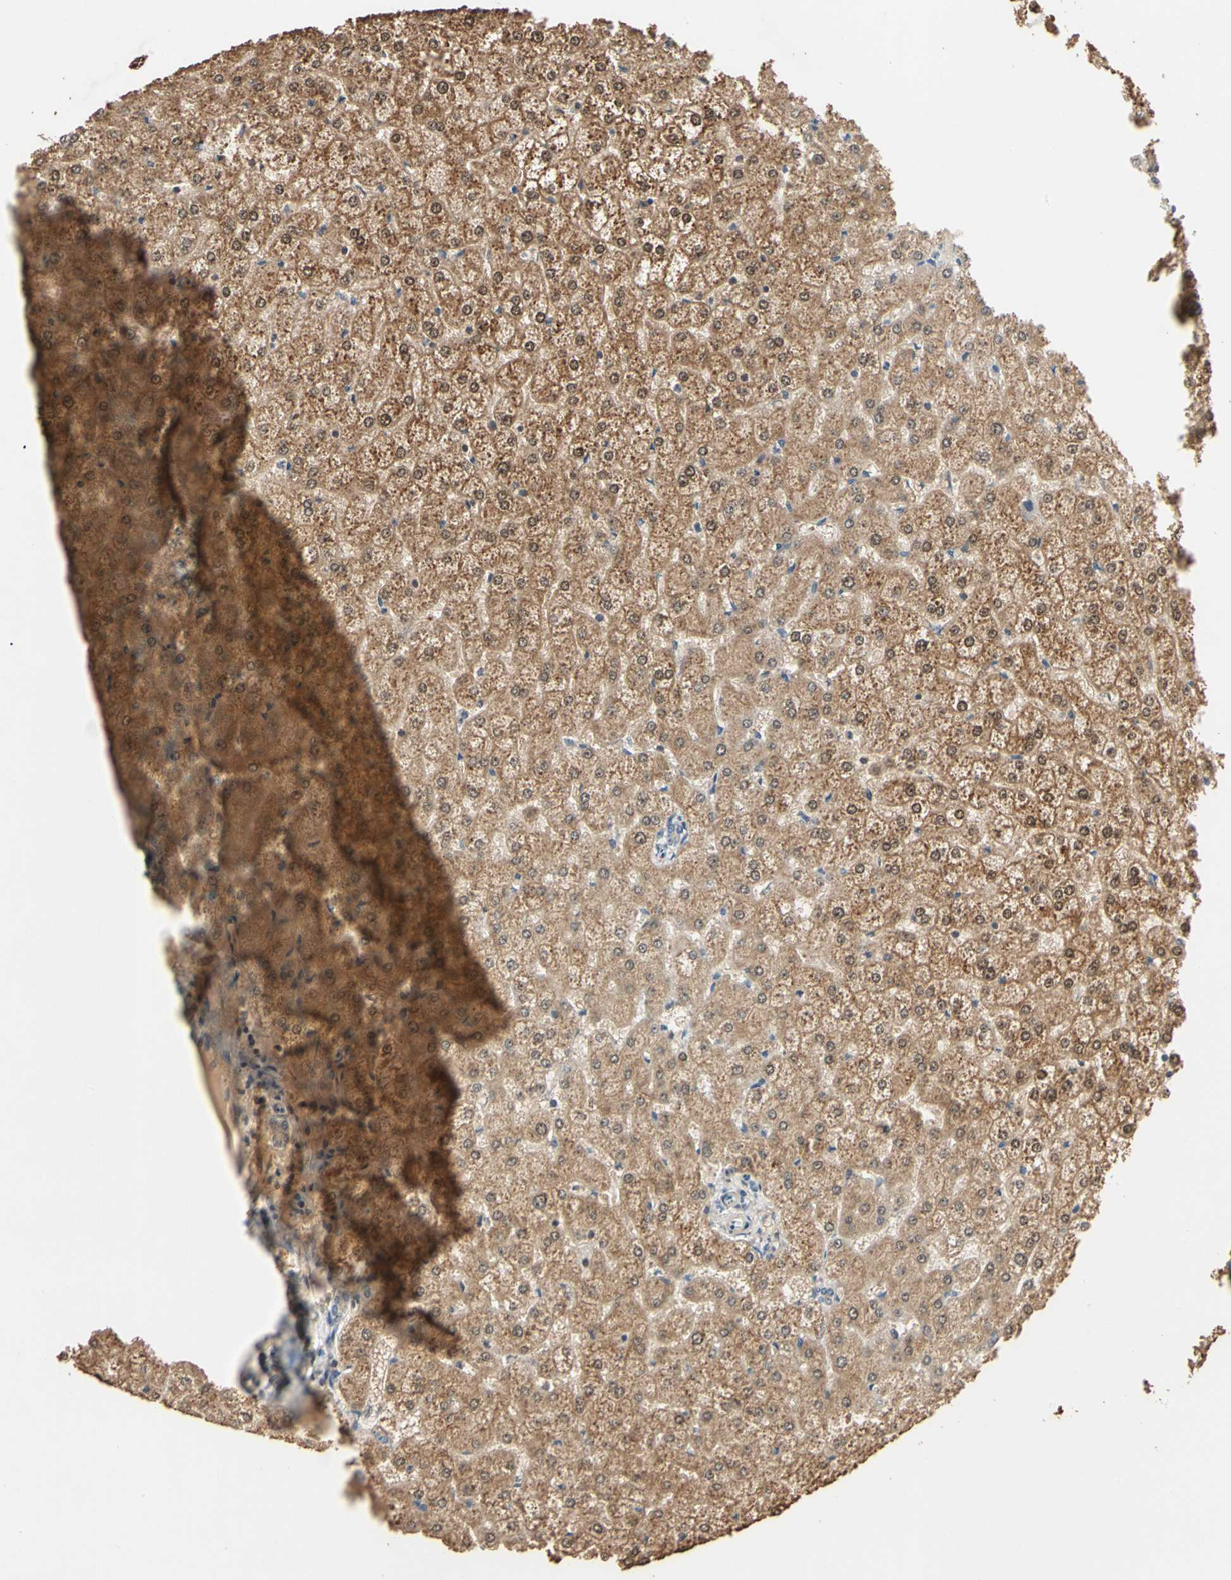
{"staining": {"intensity": "negative", "quantity": "none", "location": "none"}, "tissue": "liver", "cell_type": "Cholangiocytes", "image_type": "normal", "snomed": [{"axis": "morphology", "description": "Normal tissue, NOS"}, {"axis": "topography", "description": "Liver"}], "caption": "This micrograph is of normal liver stained with immunohistochemistry (IHC) to label a protein in brown with the nuclei are counter-stained blue. There is no expression in cholangiocytes.", "gene": "MAP3K10", "patient": {"sex": "female", "age": 32}}